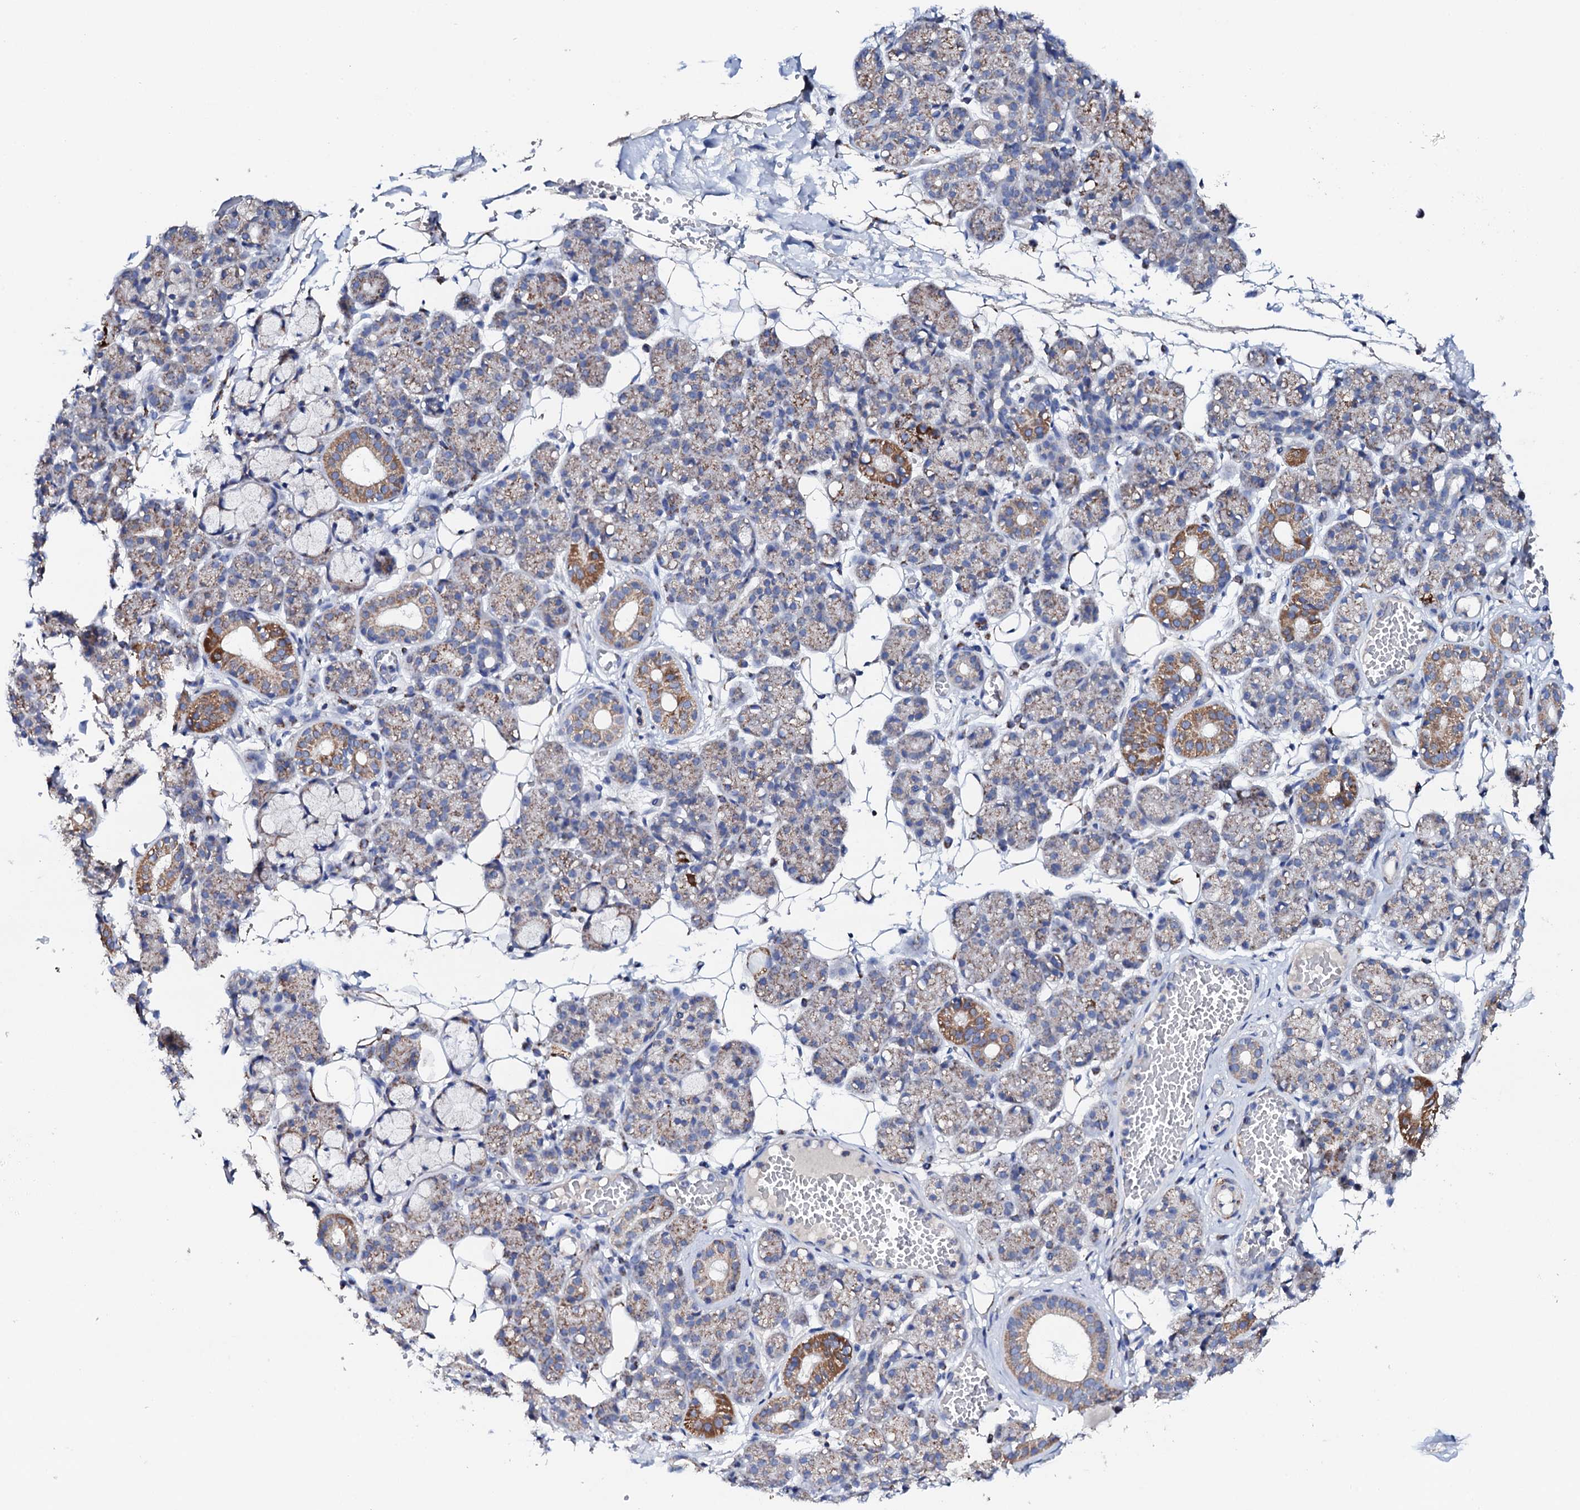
{"staining": {"intensity": "moderate", "quantity": "25%-75%", "location": "cytoplasmic/membranous"}, "tissue": "salivary gland", "cell_type": "Glandular cells", "image_type": "normal", "snomed": [{"axis": "morphology", "description": "Normal tissue, NOS"}, {"axis": "topography", "description": "Salivary gland"}], "caption": "Immunohistochemistry of benign human salivary gland demonstrates medium levels of moderate cytoplasmic/membranous positivity in approximately 25%-75% of glandular cells. The protein is shown in brown color, while the nuclei are stained blue.", "gene": "TCAF2C", "patient": {"sex": "male", "age": 63}}